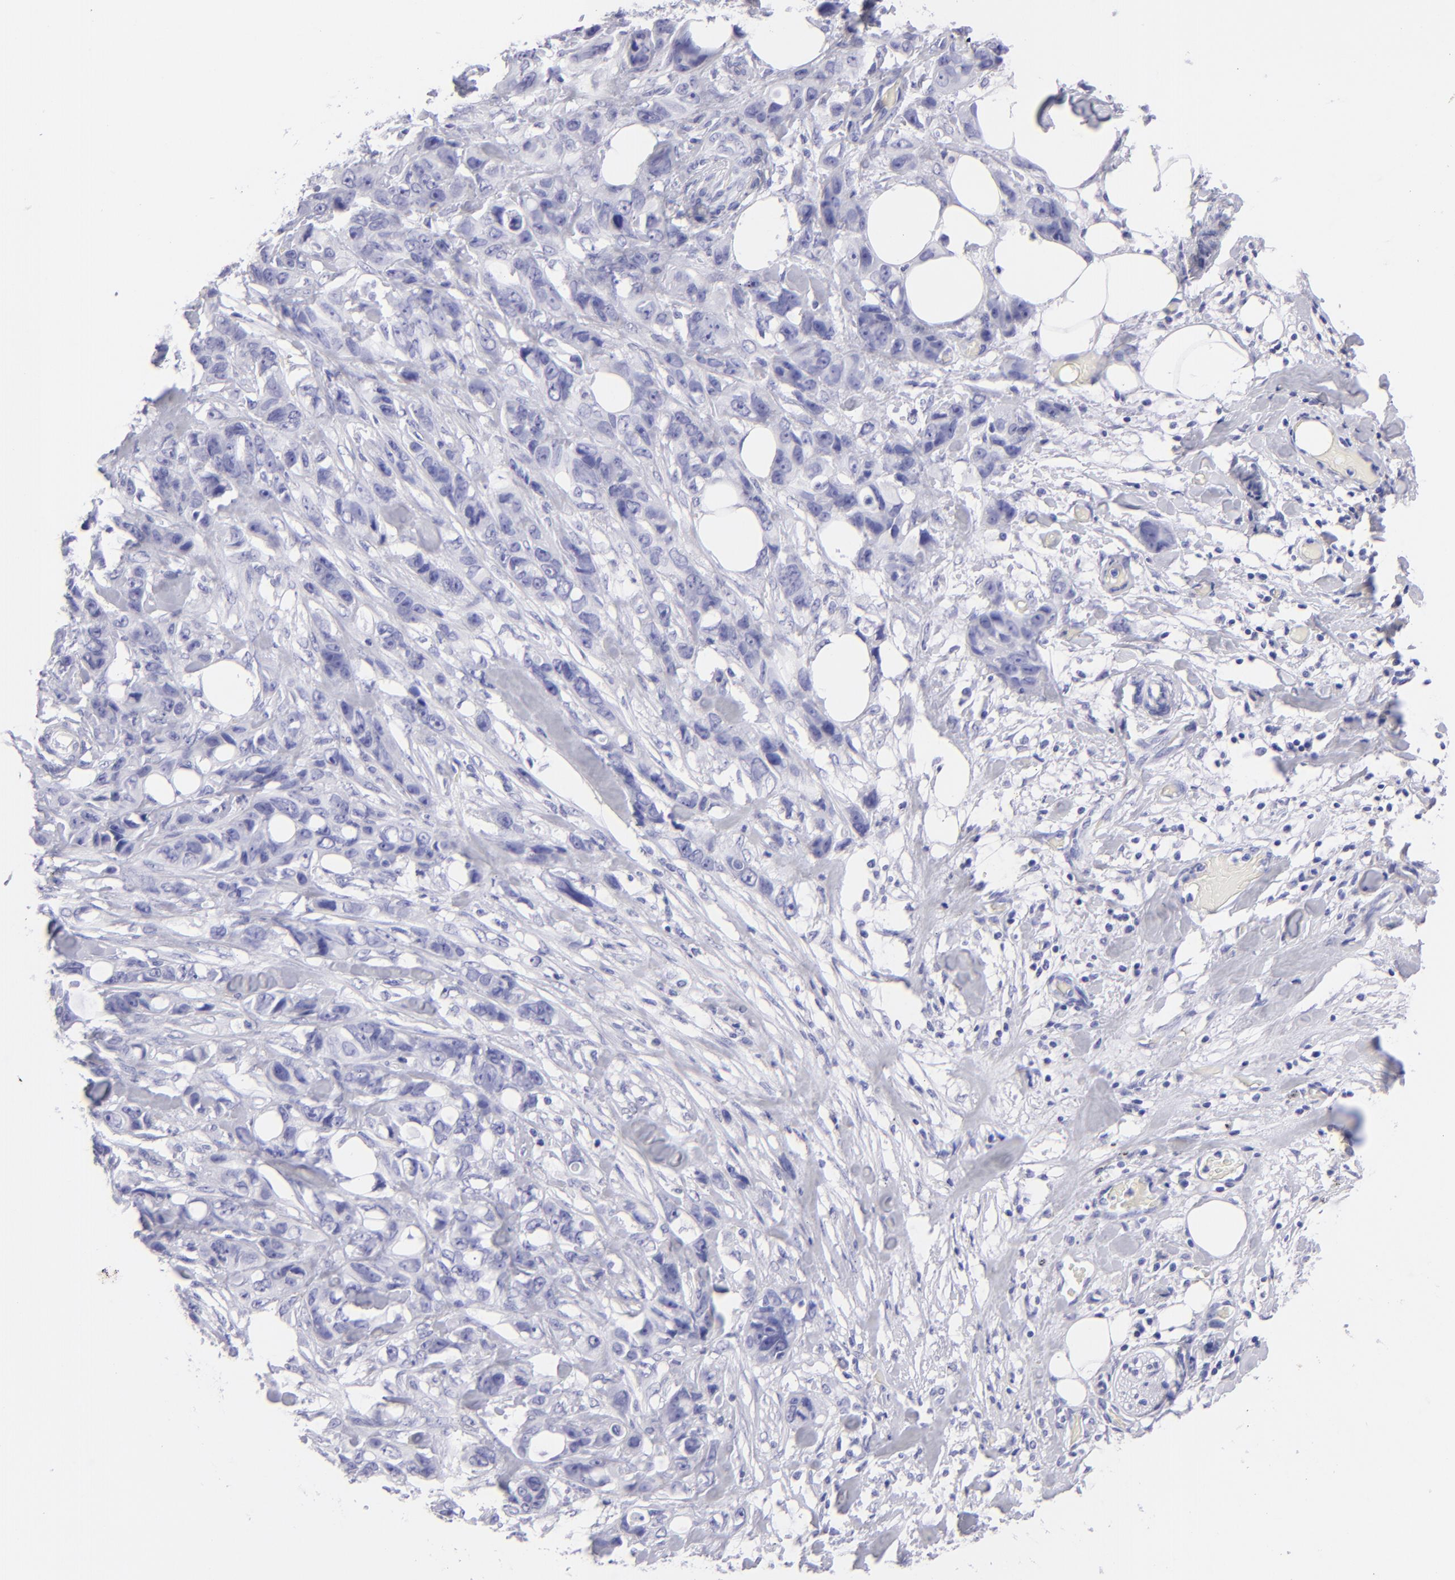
{"staining": {"intensity": "negative", "quantity": "none", "location": "none"}, "tissue": "stomach cancer", "cell_type": "Tumor cells", "image_type": "cancer", "snomed": [{"axis": "morphology", "description": "Adenocarcinoma, NOS"}, {"axis": "topography", "description": "Stomach, upper"}], "caption": "Stomach cancer was stained to show a protein in brown. There is no significant staining in tumor cells.", "gene": "SLC1A3", "patient": {"sex": "male", "age": 47}}